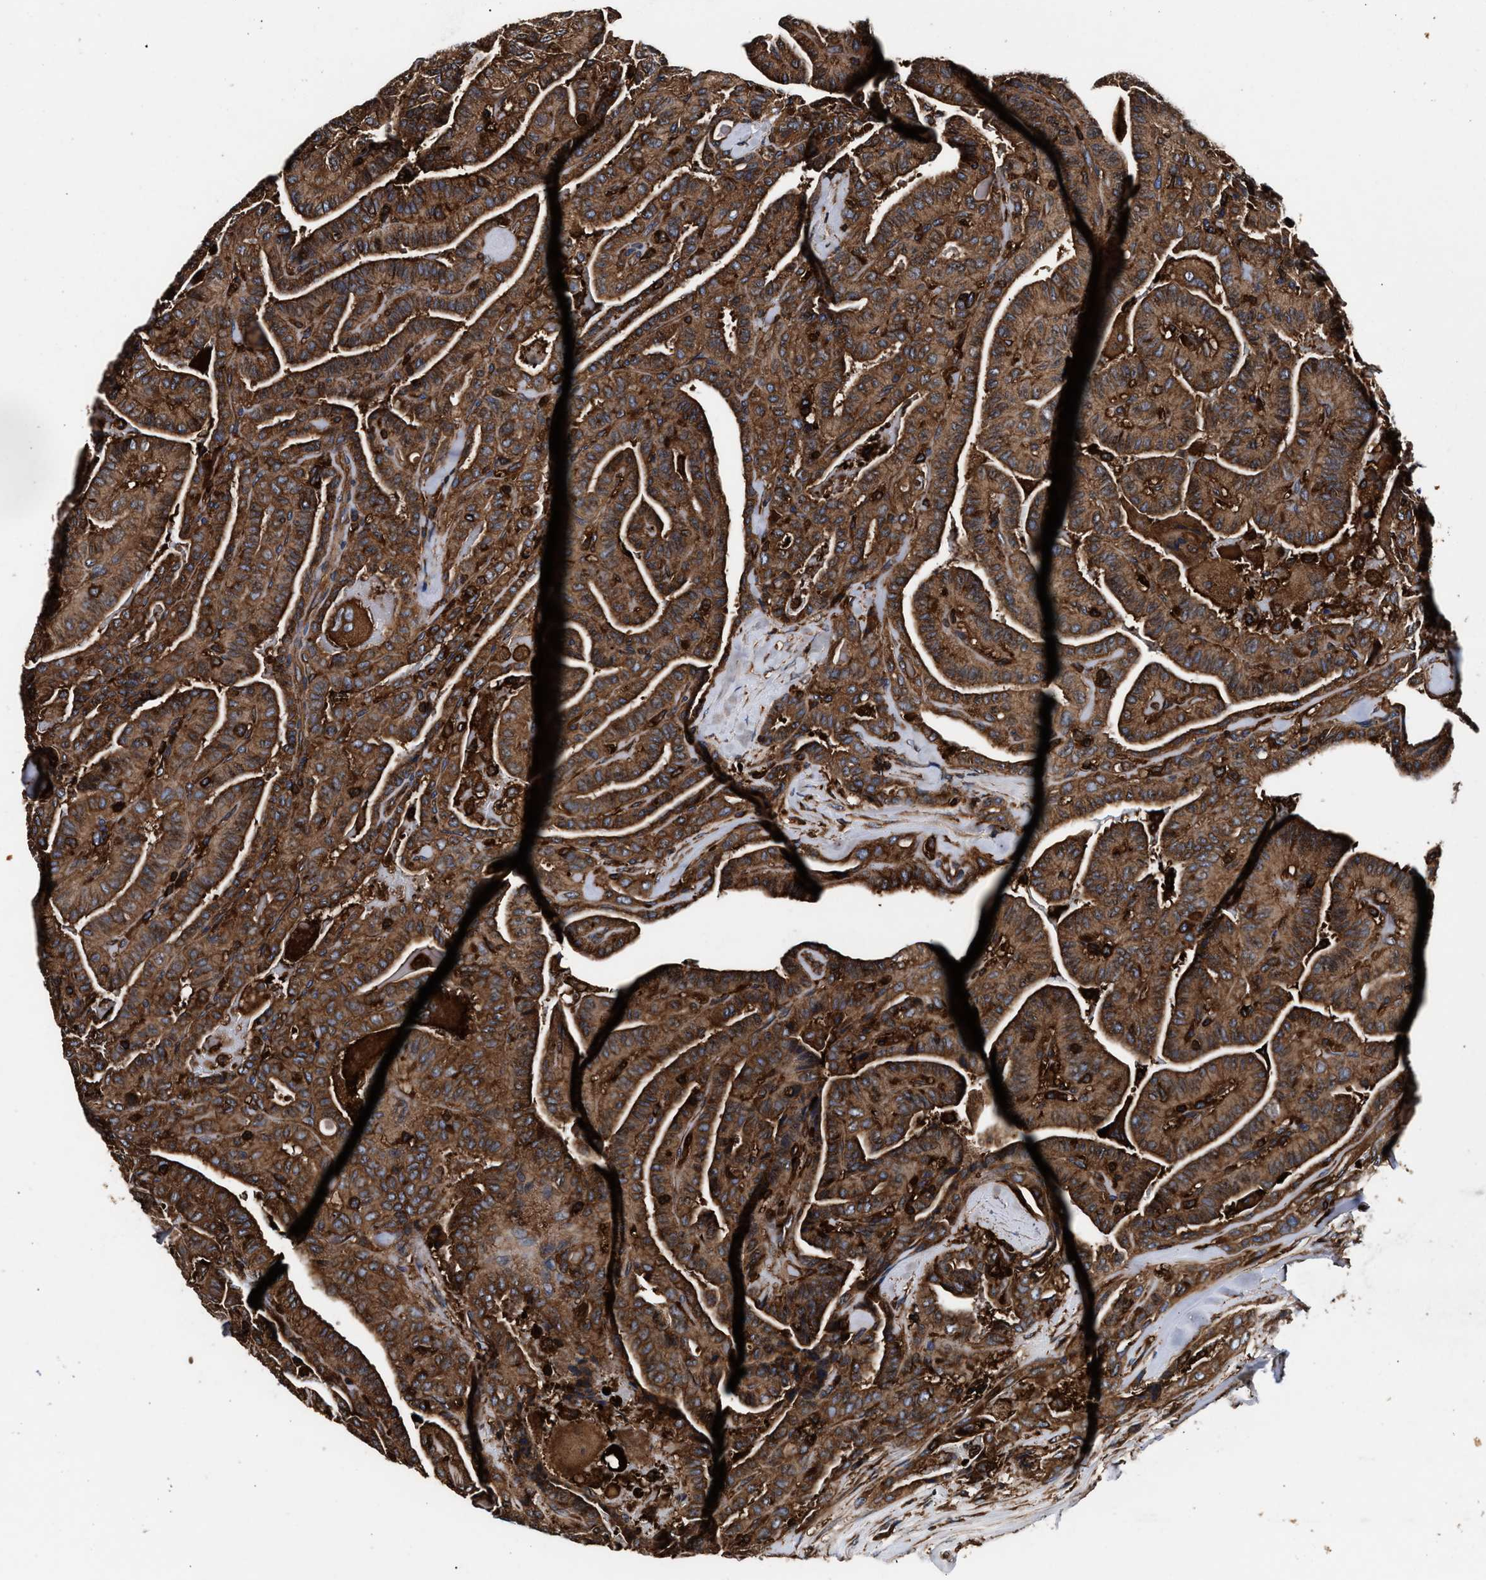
{"staining": {"intensity": "strong", "quantity": ">75%", "location": "cytoplasmic/membranous"}, "tissue": "thyroid cancer", "cell_type": "Tumor cells", "image_type": "cancer", "snomed": [{"axis": "morphology", "description": "Papillary adenocarcinoma, NOS"}, {"axis": "topography", "description": "Thyroid gland"}], "caption": "DAB immunohistochemical staining of human thyroid cancer reveals strong cytoplasmic/membranous protein staining in approximately >75% of tumor cells. (Stains: DAB (3,3'-diaminobenzidine) in brown, nuclei in blue, Microscopy: brightfield microscopy at high magnification).", "gene": "KYAT1", "patient": {"sex": "male", "age": 77}}